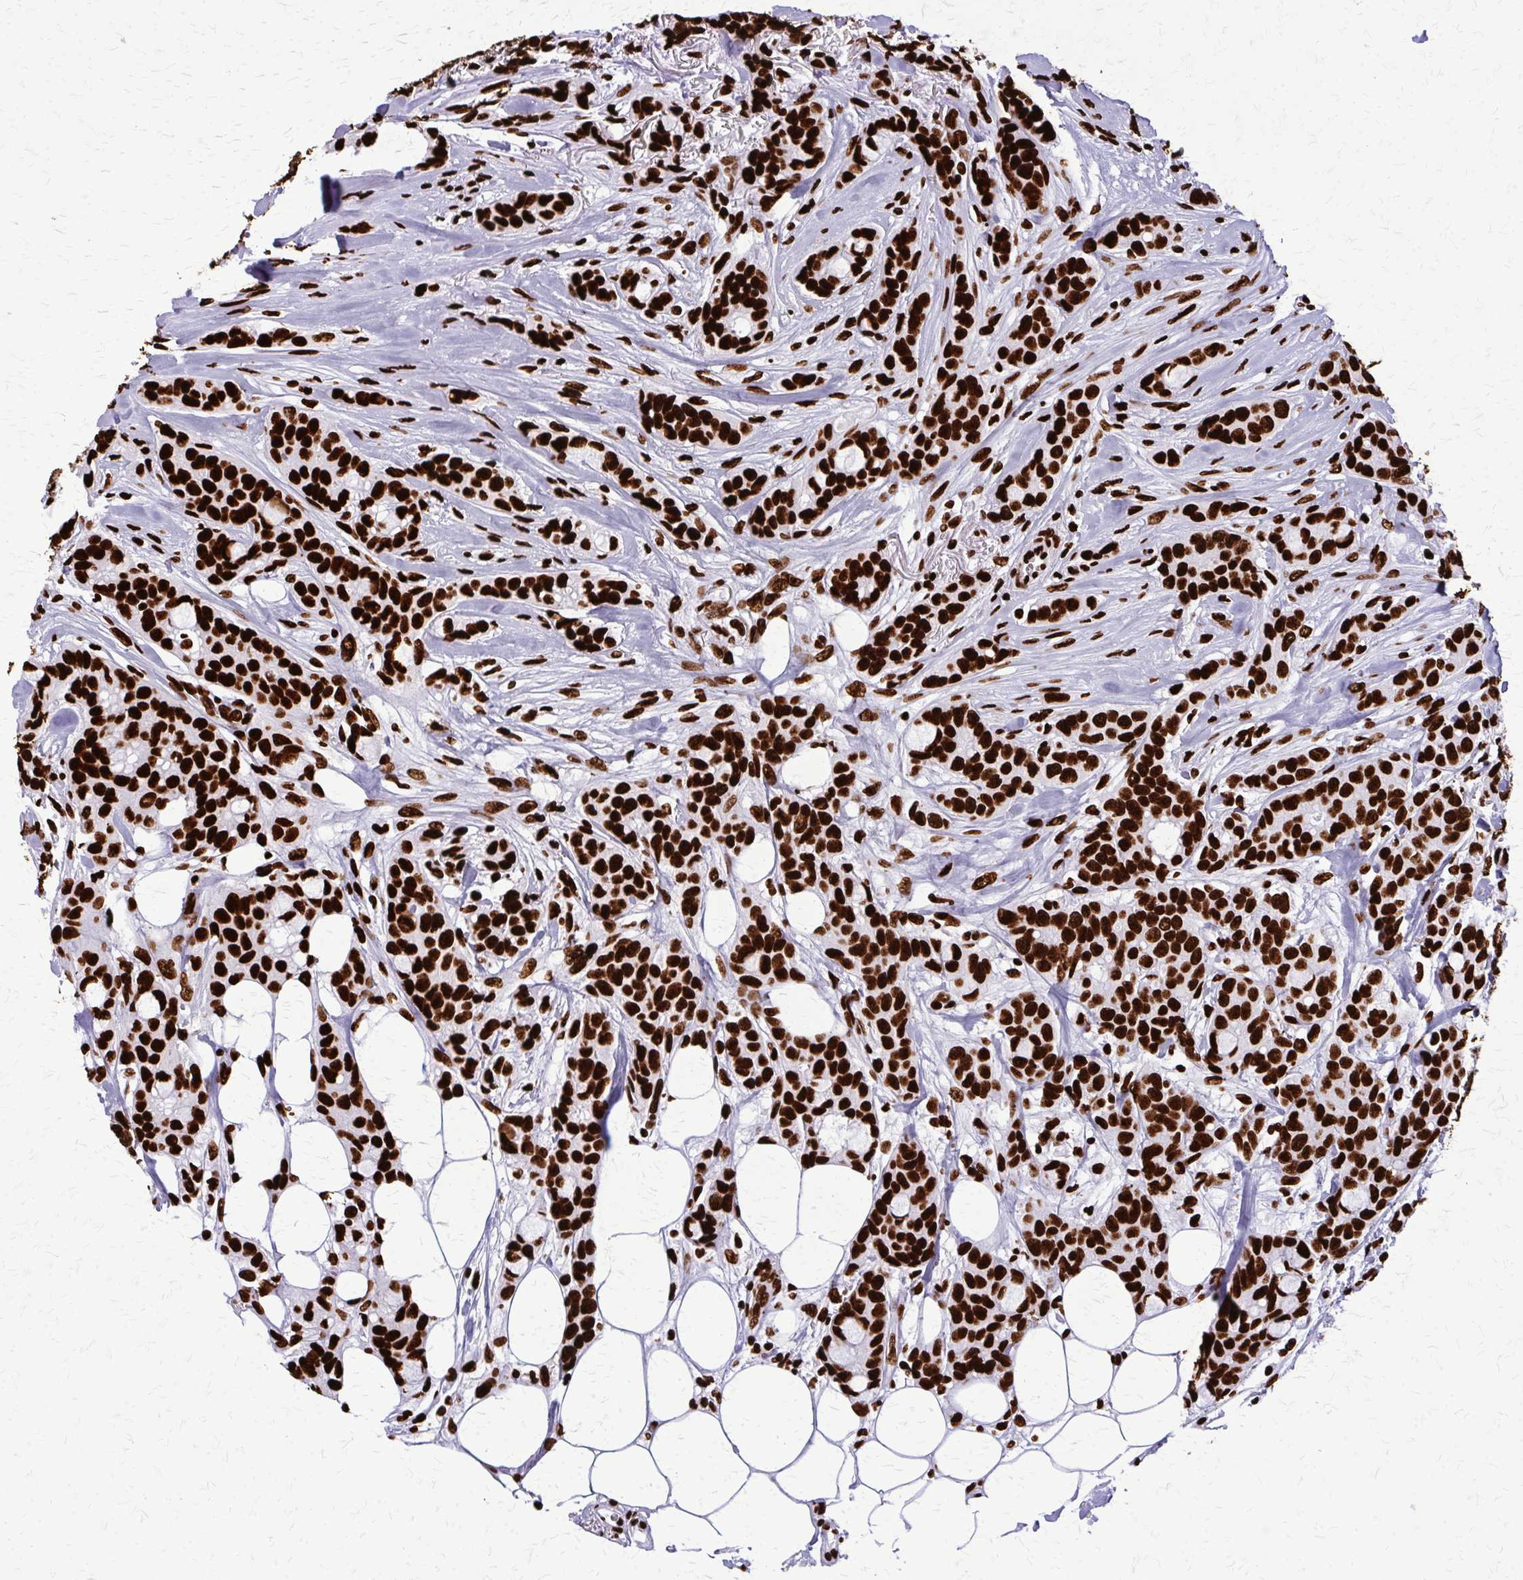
{"staining": {"intensity": "strong", "quantity": ">75%", "location": "nuclear"}, "tissue": "breast cancer", "cell_type": "Tumor cells", "image_type": "cancer", "snomed": [{"axis": "morphology", "description": "Duct carcinoma"}, {"axis": "topography", "description": "Breast"}], "caption": "Invasive ductal carcinoma (breast) tissue reveals strong nuclear staining in about >75% of tumor cells (DAB (3,3'-diaminobenzidine) = brown stain, brightfield microscopy at high magnification).", "gene": "SFPQ", "patient": {"sex": "female", "age": 84}}